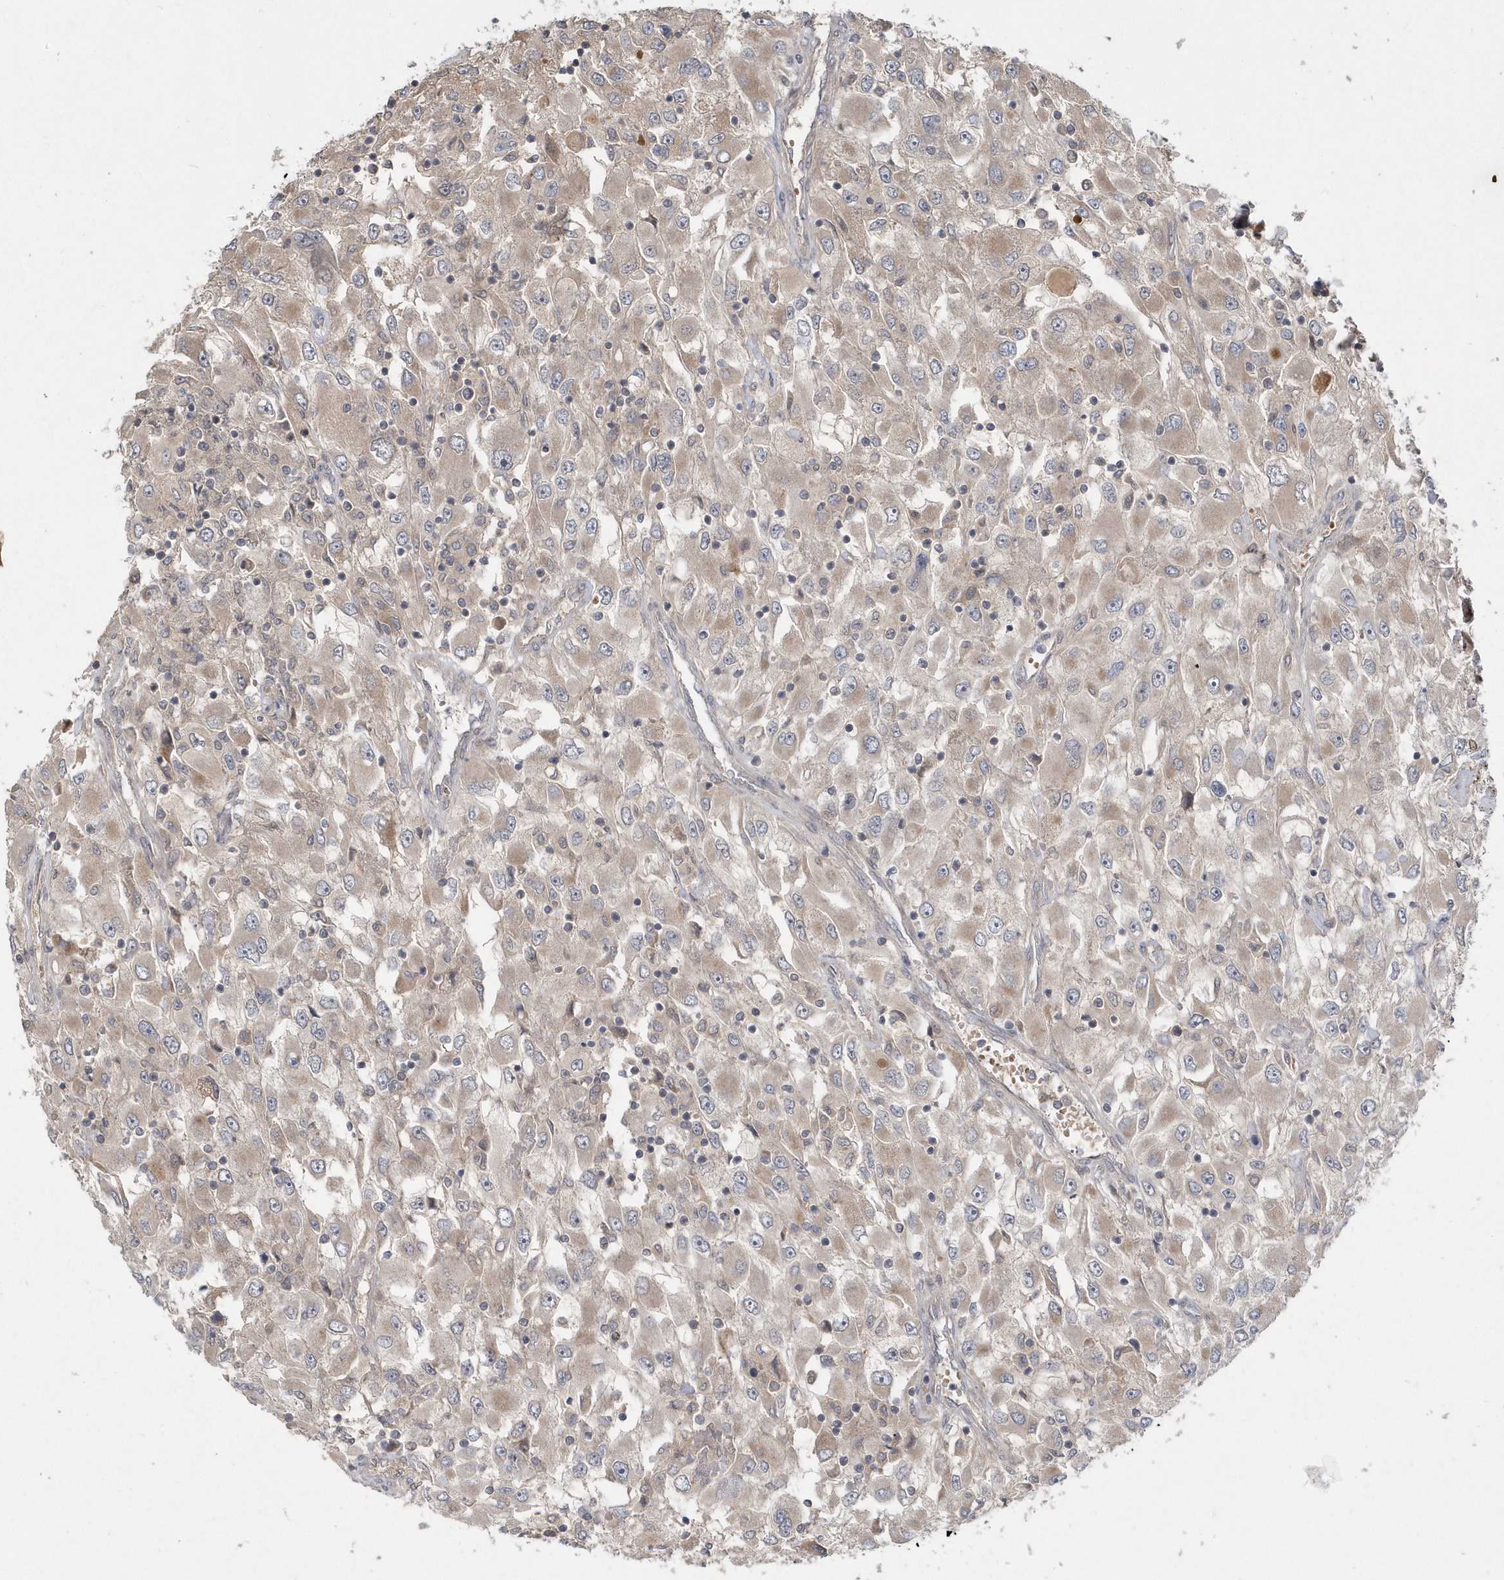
{"staining": {"intensity": "weak", "quantity": "25%-75%", "location": "cytoplasmic/membranous"}, "tissue": "renal cancer", "cell_type": "Tumor cells", "image_type": "cancer", "snomed": [{"axis": "morphology", "description": "Adenocarcinoma, NOS"}, {"axis": "topography", "description": "Kidney"}], "caption": "About 25%-75% of tumor cells in human renal cancer (adenocarcinoma) demonstrate weak cytoplasmic/membranous protein positivity as visualized by brown immunohistochemical staining.", "gene": "HMGCS1", "patient": {"sex": "female", "age": 52}}